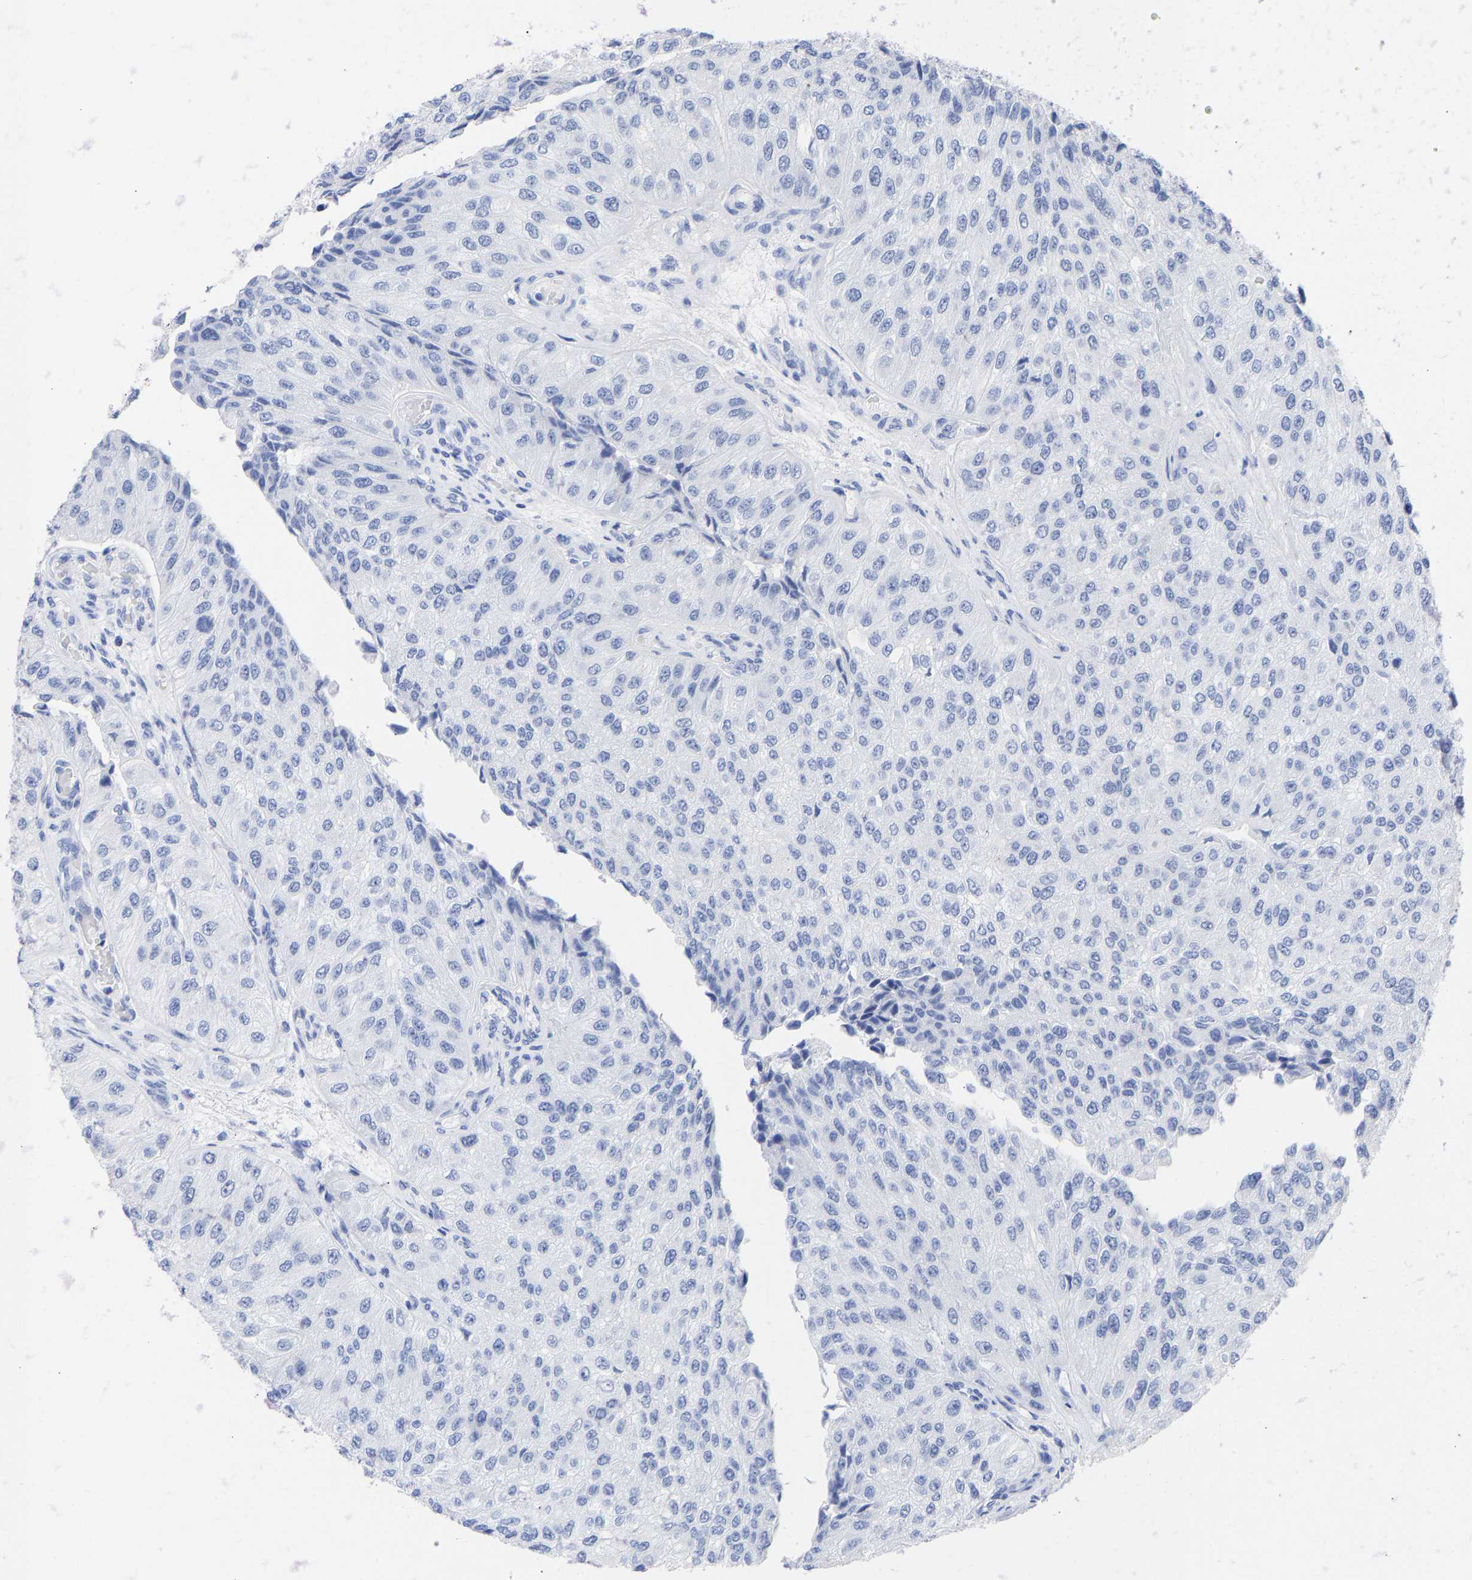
{"staining": {"intensity": "negative", "quantity": "none", "location": "none"}, "tissue": "urothelial cancer", "cell_type": "Tumor cells", "image_type": "cancer", "snomed": [{"axis": "morphology", "description": "Urothelial carcinoma, High grade"}, {"axis": "topography", "description": "Kidney"}, {"axis": "topography", "description": "Urinary bladder"}], "caption": "This is an immunohistochemistry (IHC) histopathology image of human urothelial carcinoma (high-grade). There is no staining in tumor cells.", "gene": "KRT1", "patient": {"sex": "male", "age": 77}}